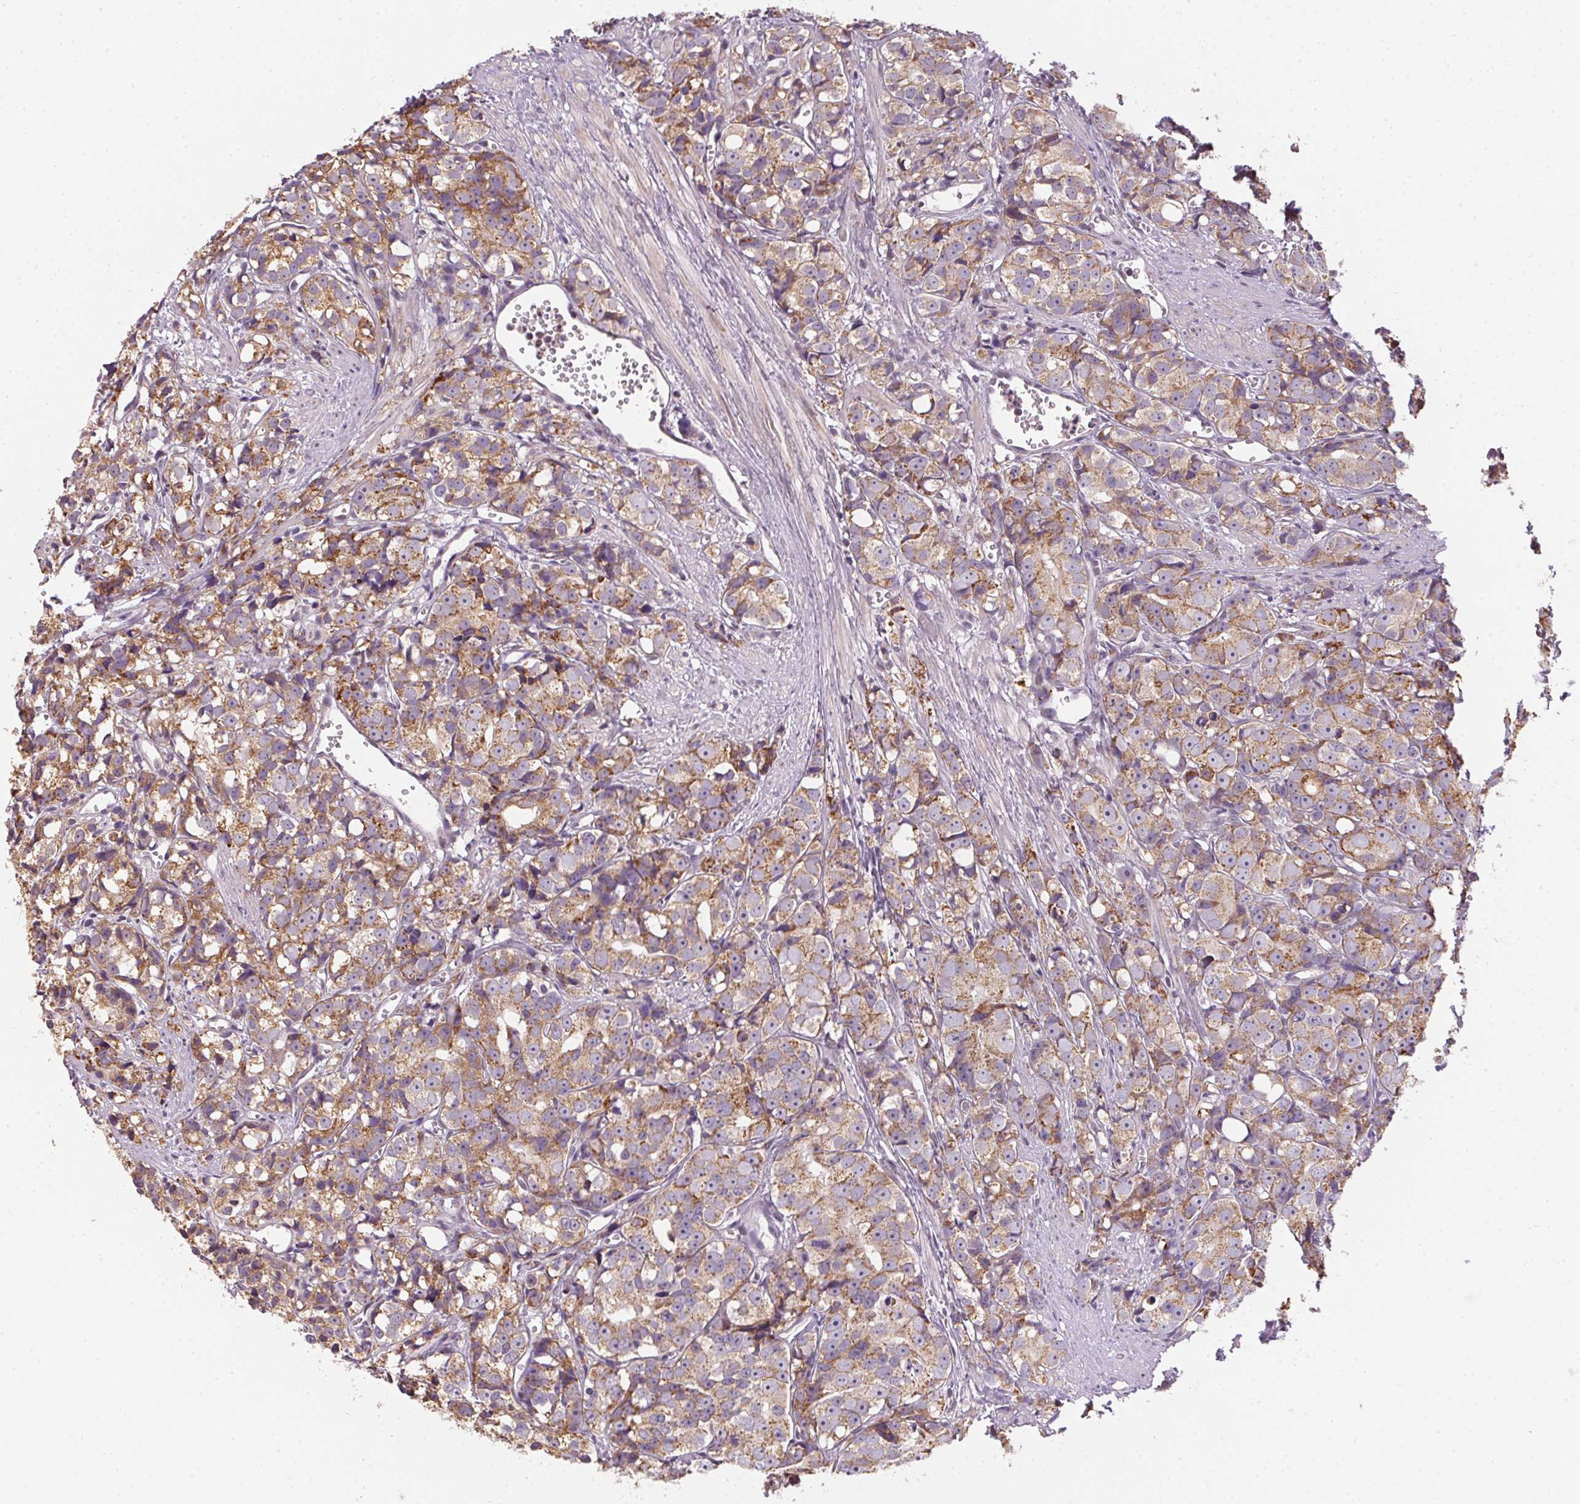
{"staining": {"intensity": "moderate", "quantity": ">75%", "location": "cytoplasmic/membranous"}, "tissue": "prostate cancer", "cell_type": "Tumor cells", "image_type": "cancer", "snomed": [{"axis": "morphology", "description": "Adenocarcinoma, High grade"}, {"axis": "topography", "description": "Prostate"}], "caption": "A micrograph of human prostate cancer stained for a protein shows moderate cytoplasmic/membranous brown staining in tumor cells. The staining was performed using DAB, with brown indicating positive protein expression. Nuclei are stained blue with hematoxylin.", "gene": "SC5D", "patient": {"sex": "male", "age": 77}}